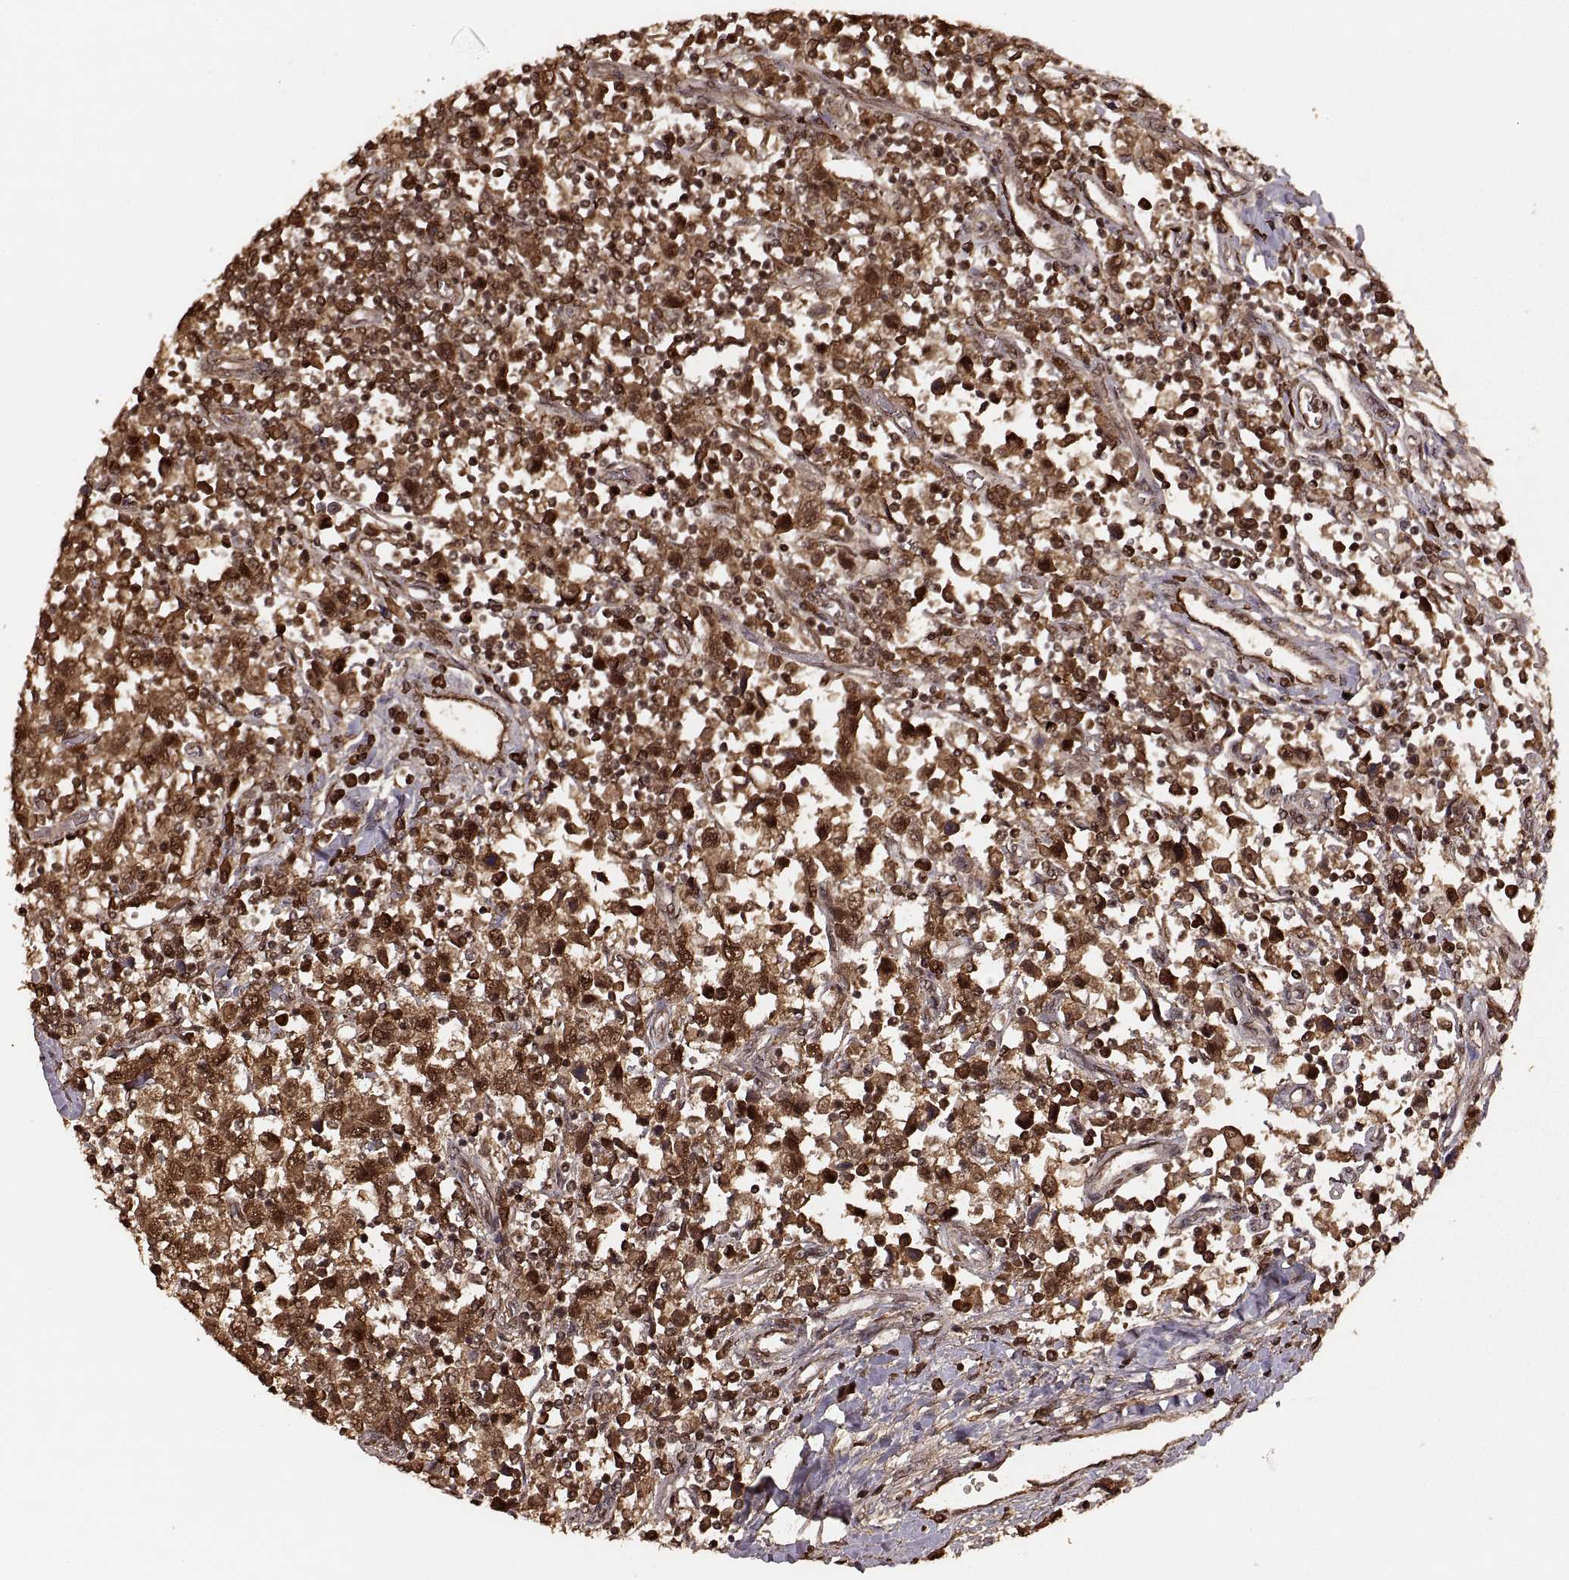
{"staining": {"intensity": "strong", "quantity": ">75%", "location": "cytoplasmic/membranous,nuclear"}, "tissue": "testis cancer", "cell_type": "Tumor cells", "image_type": "cancer", "snomed": [{"axis": "morphology", "description": "Seminoma, NOS"}, {"axis": "topography", "description": "Testis"}], "caption": "Protein positivity by immunohistochemistry exhibits strong cytoplasmic/membranous and nuclear staining in approximately >75% of tumor cells in testis seminoma.", "gene": "RFT1", "patient": {"sex": "male", "age": 34}}